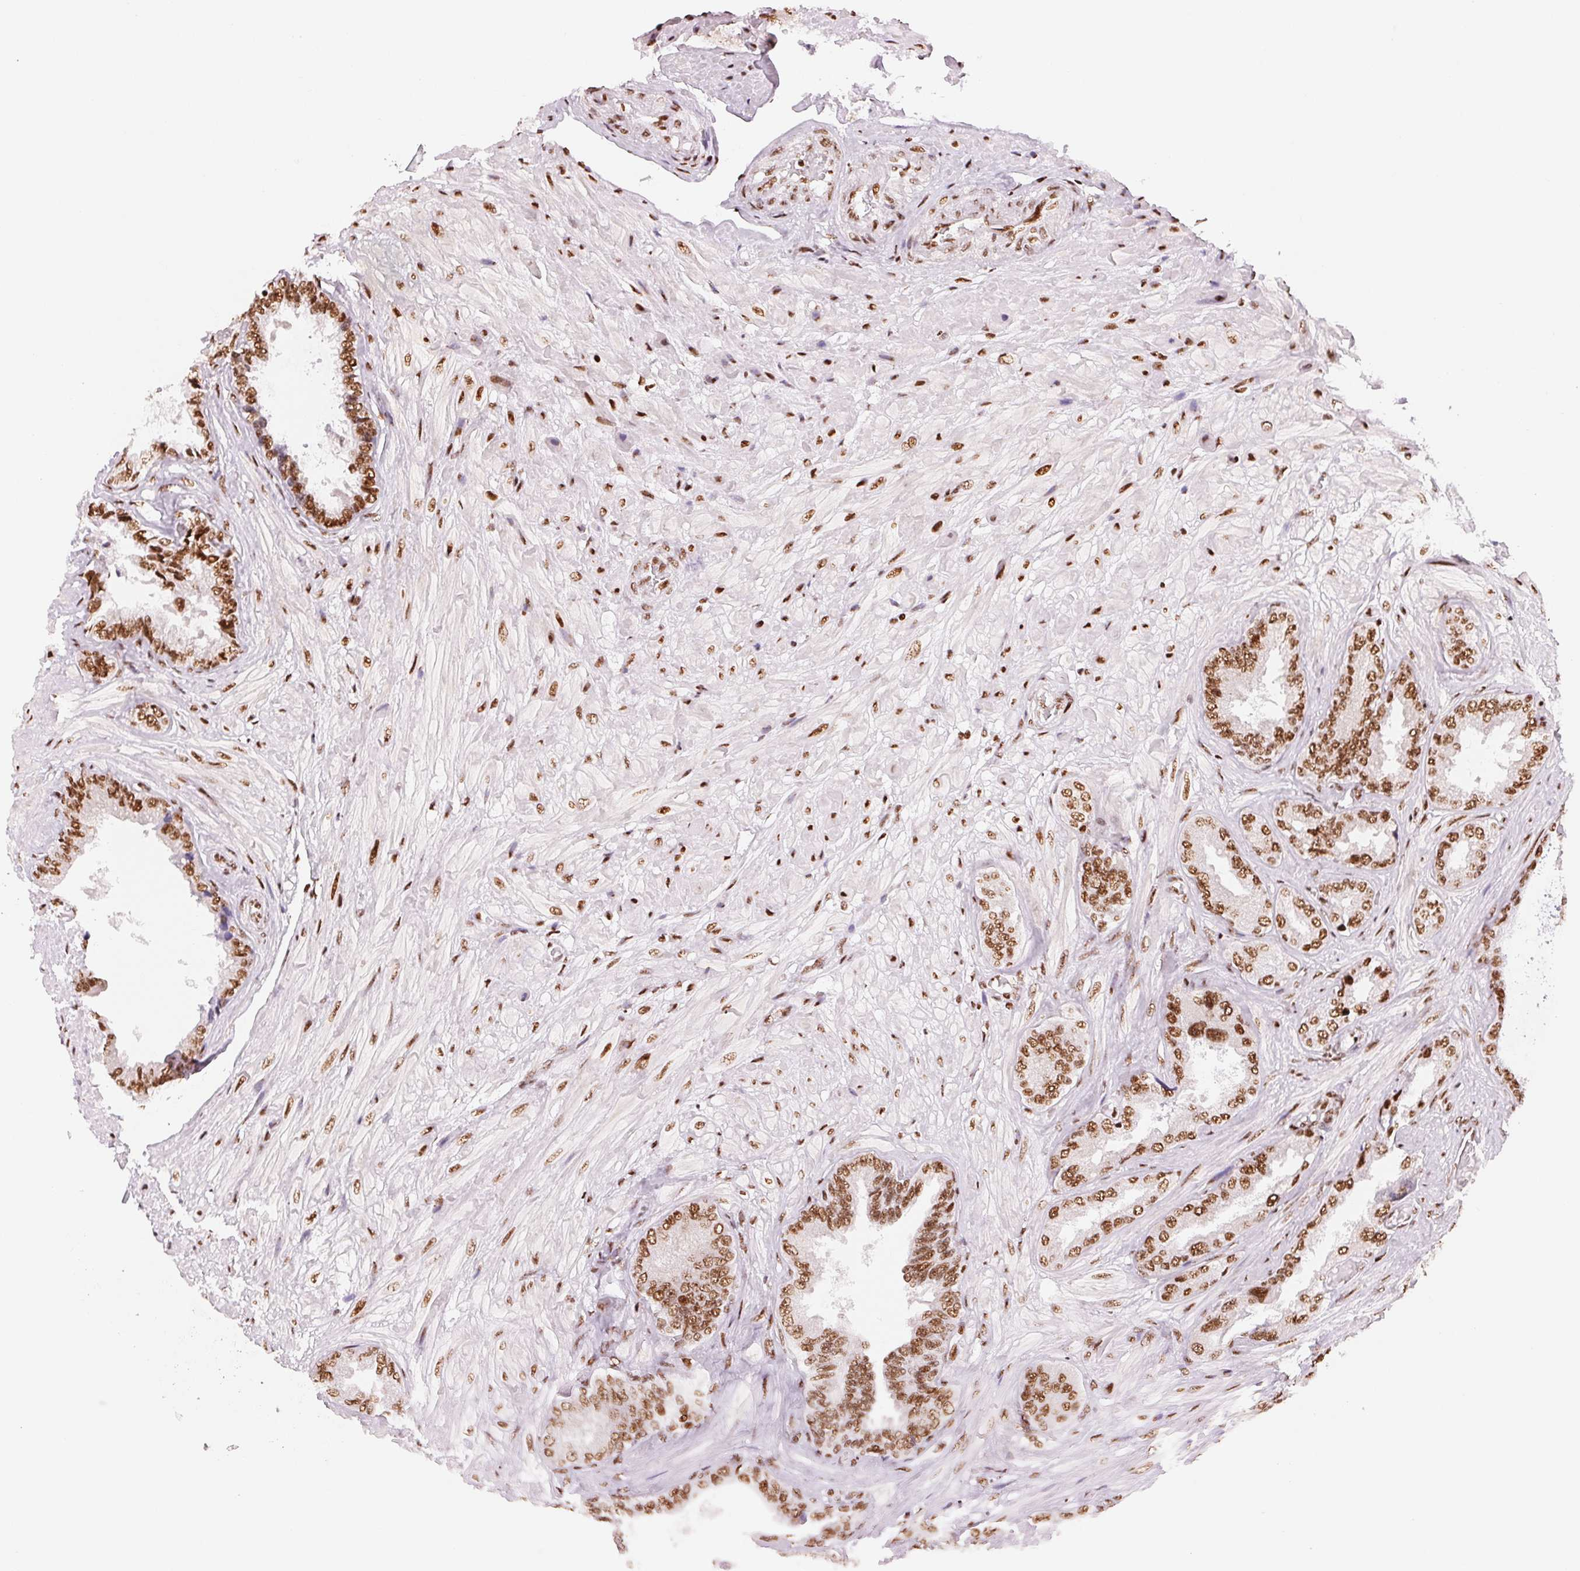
{"staining": {"intensity": "strong", "quantity": ">75%", "location": "nuclear"}, "tissue": "seminal vesicle", "cell_type": "Glandular cells", "image_type": "normal", "snomed": [{"axis": "morphology", "description": "Normal tissue, NOS"}, {"axis": "topography", "description": "Seminal veicle"}], "caption": "Immunohistochemical staining of benign seminal vesicle shows >75% levels of strong nuclear protein expression in approximately >75% of glandular cells. (IHC, brightfield microscopy, high magnification).", "gene": "NXF1", "patient": {"sex": "male", "age": 68}}